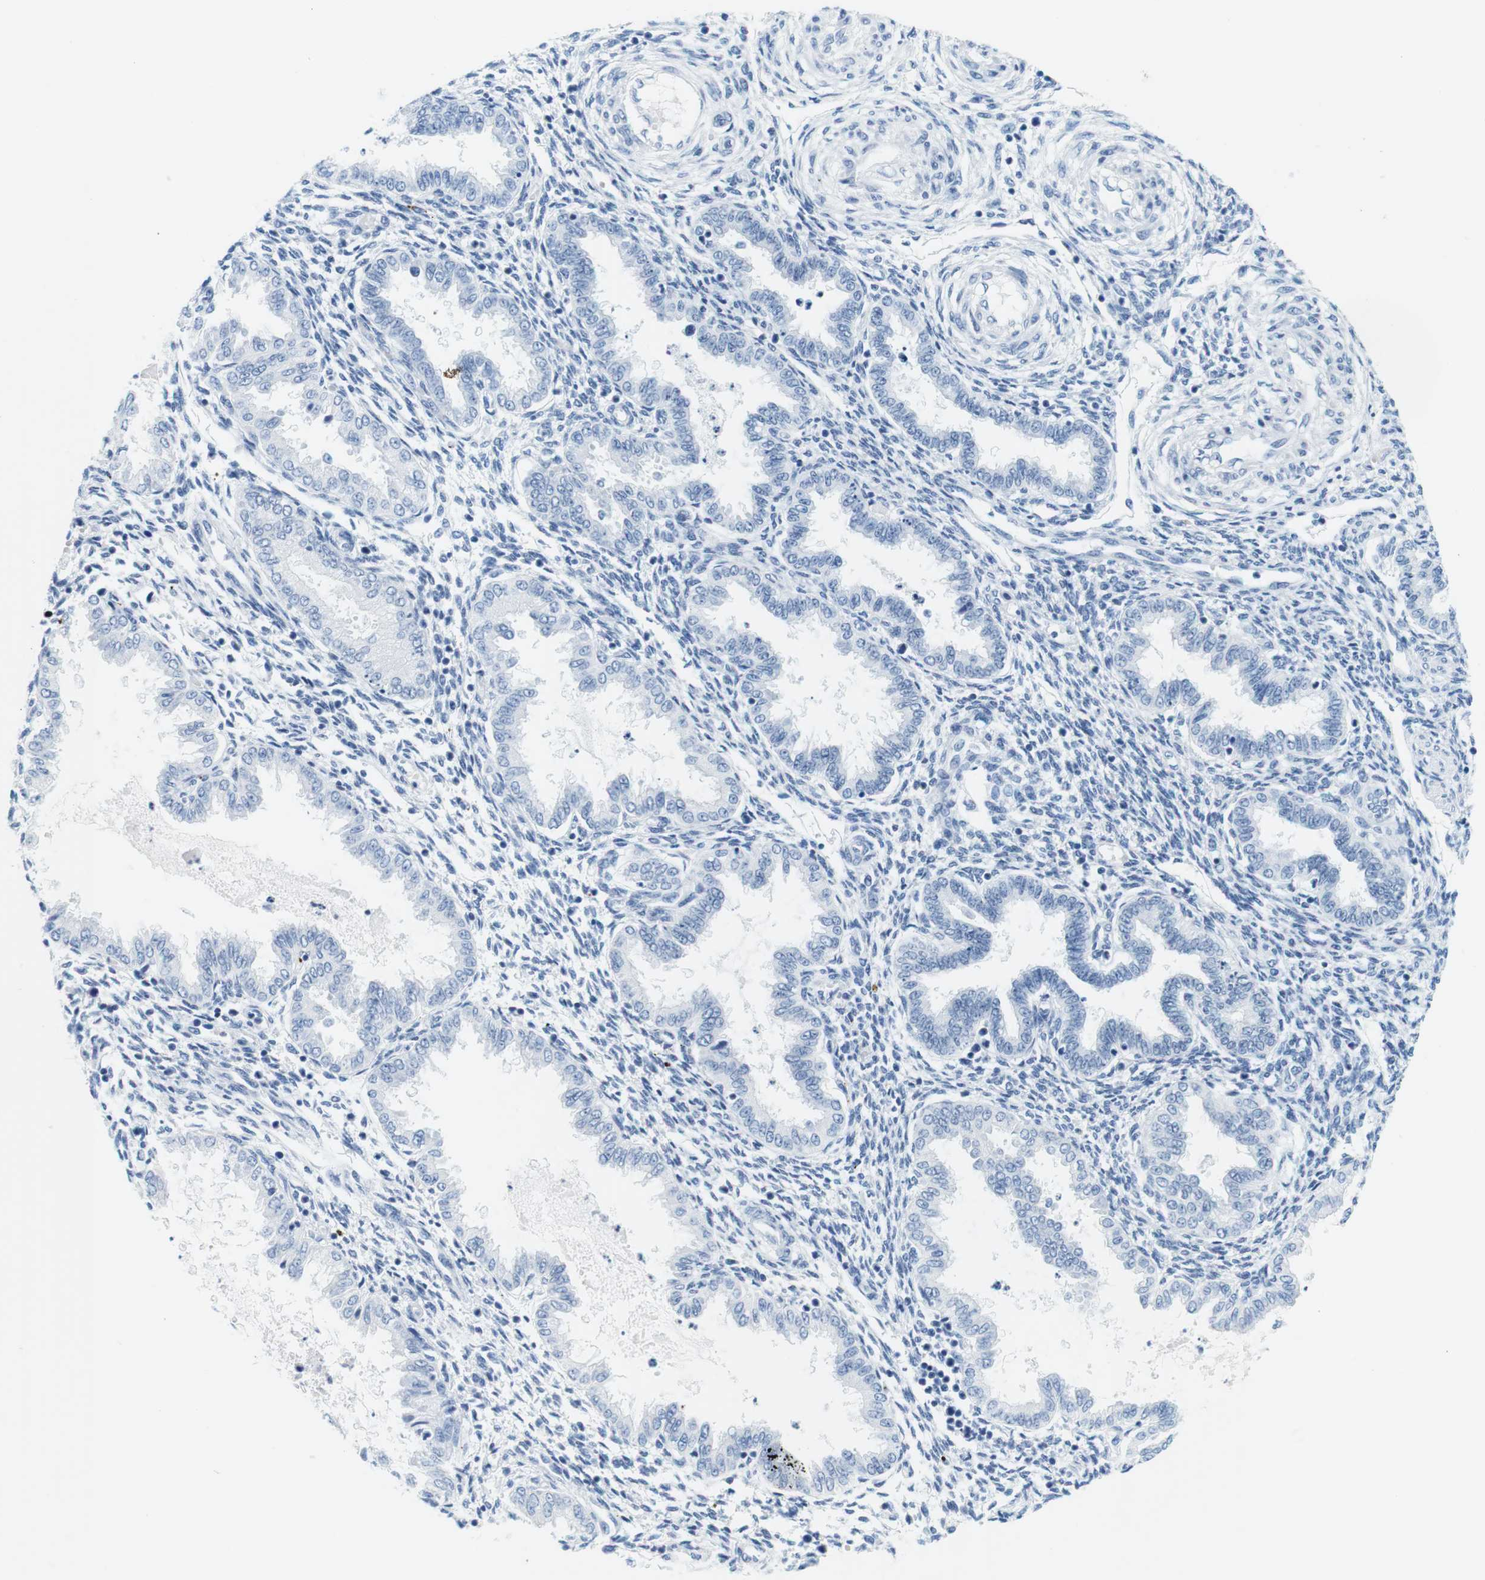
{"staining": {"intensity": "negative", "quantity": "none", "location": "none"}, "tissue": "endometrium", "cell_type": "Cells in endometrial stroma", "image_type": "normal", "snomed": [{"axis": "morphology", "description": "Normal tissue, NOS"}, {"axis": "topography", "description": "Endometrium"}], "caption": "IHC image of normal human endometrium stained for a protein (brown), which exhibits no positivity in cells in endometrial stroma. (DAB immunohistochemistry (IHC) with hematoxylin counter stain).", "gene": "CYP2C9", "patient": {"sex": "female", "age": 33}}